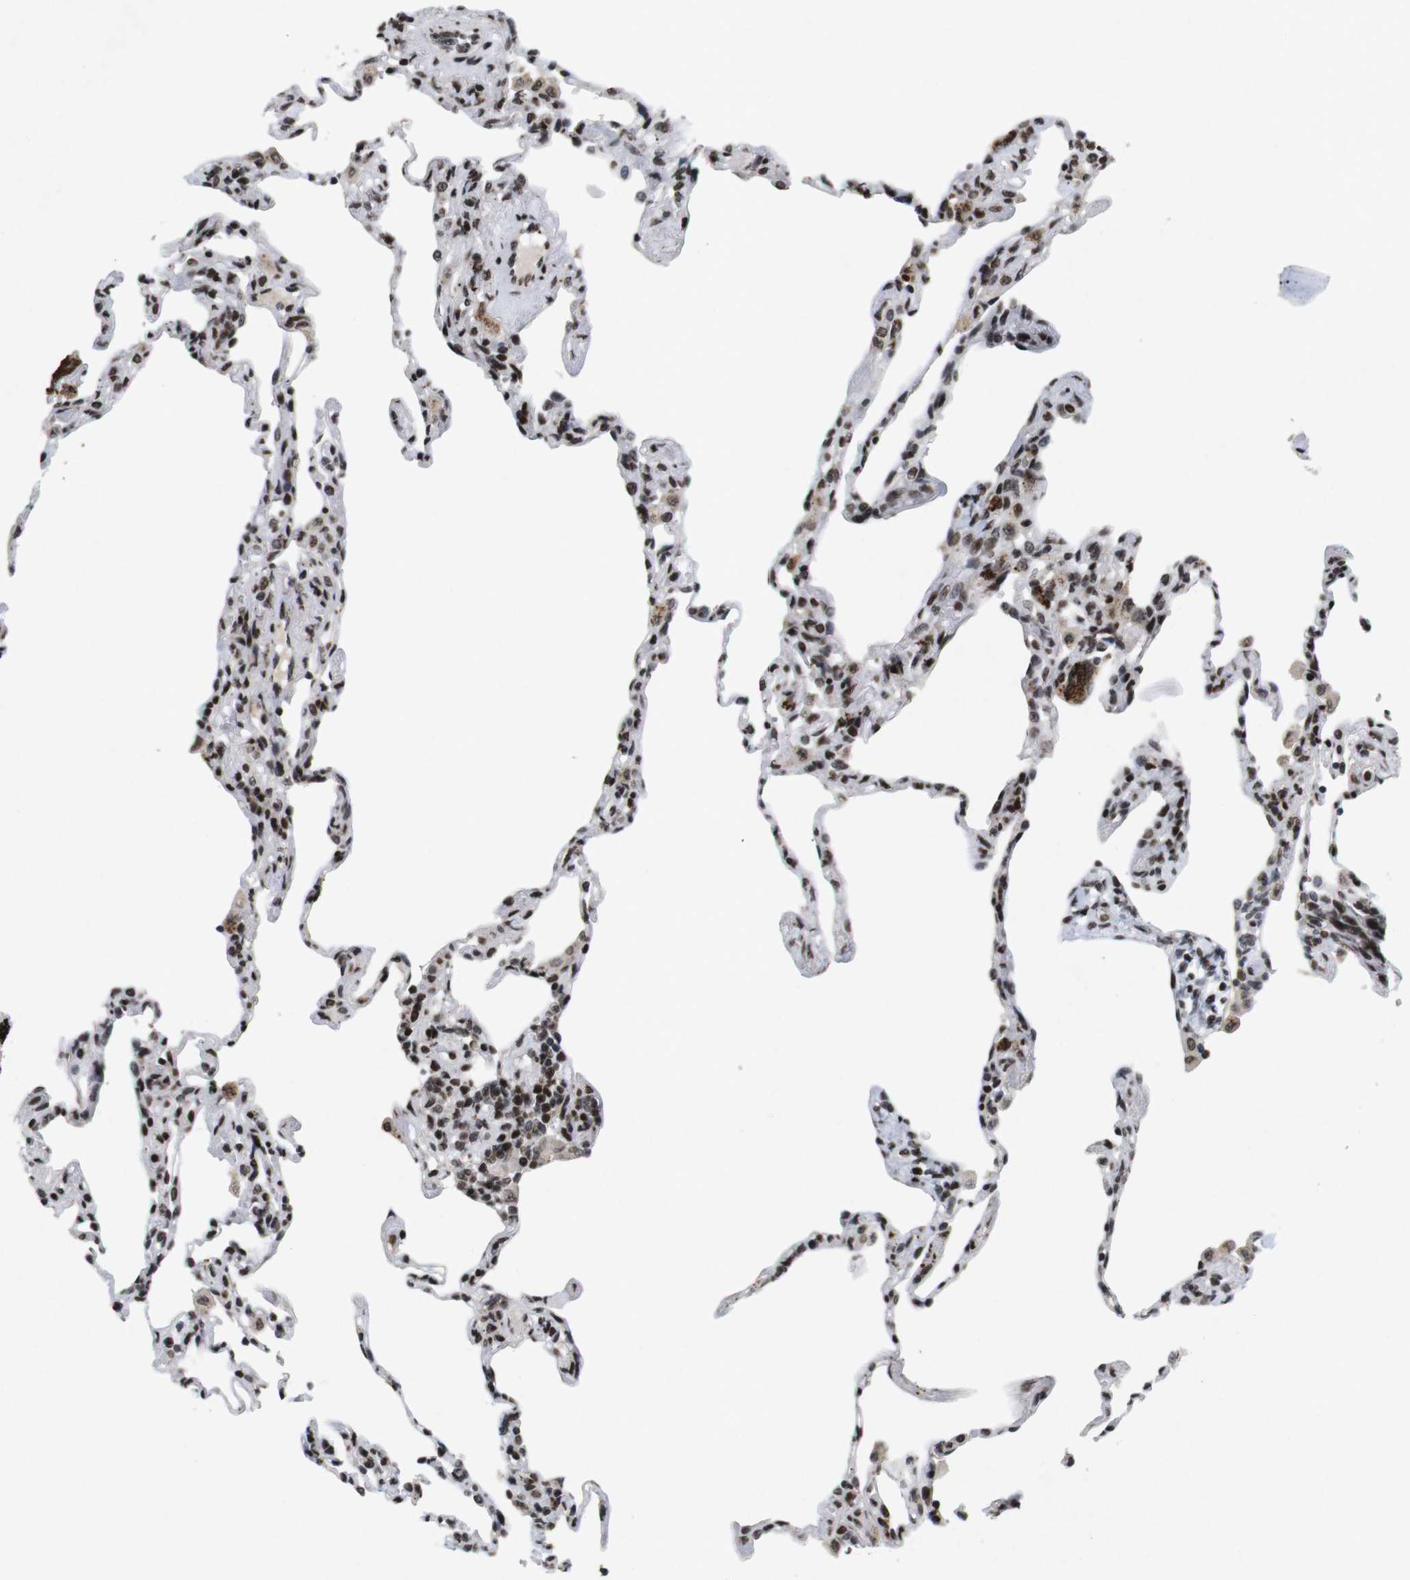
{"staining": {"intensity": "moderate", "quantity": ">75%", "location": "nuclear"}, "tissue": "lung", "cell_type": "Alveolar cells", "image_type": "normal", "snomed": [{"axis": "morphology", "description": "Normal tissue, NOS"}, {"axis": "topography", "description": "Lung"}], "caption": "Immunohistochemistry histopathology image of benign human lung stained for a protein (brown), which reveals medium levels of moderate nuclear expression in approximately >75% of alveolar cells.", "gene": "MAGEH1", "patient": {"sex": "male", "age": 59}}